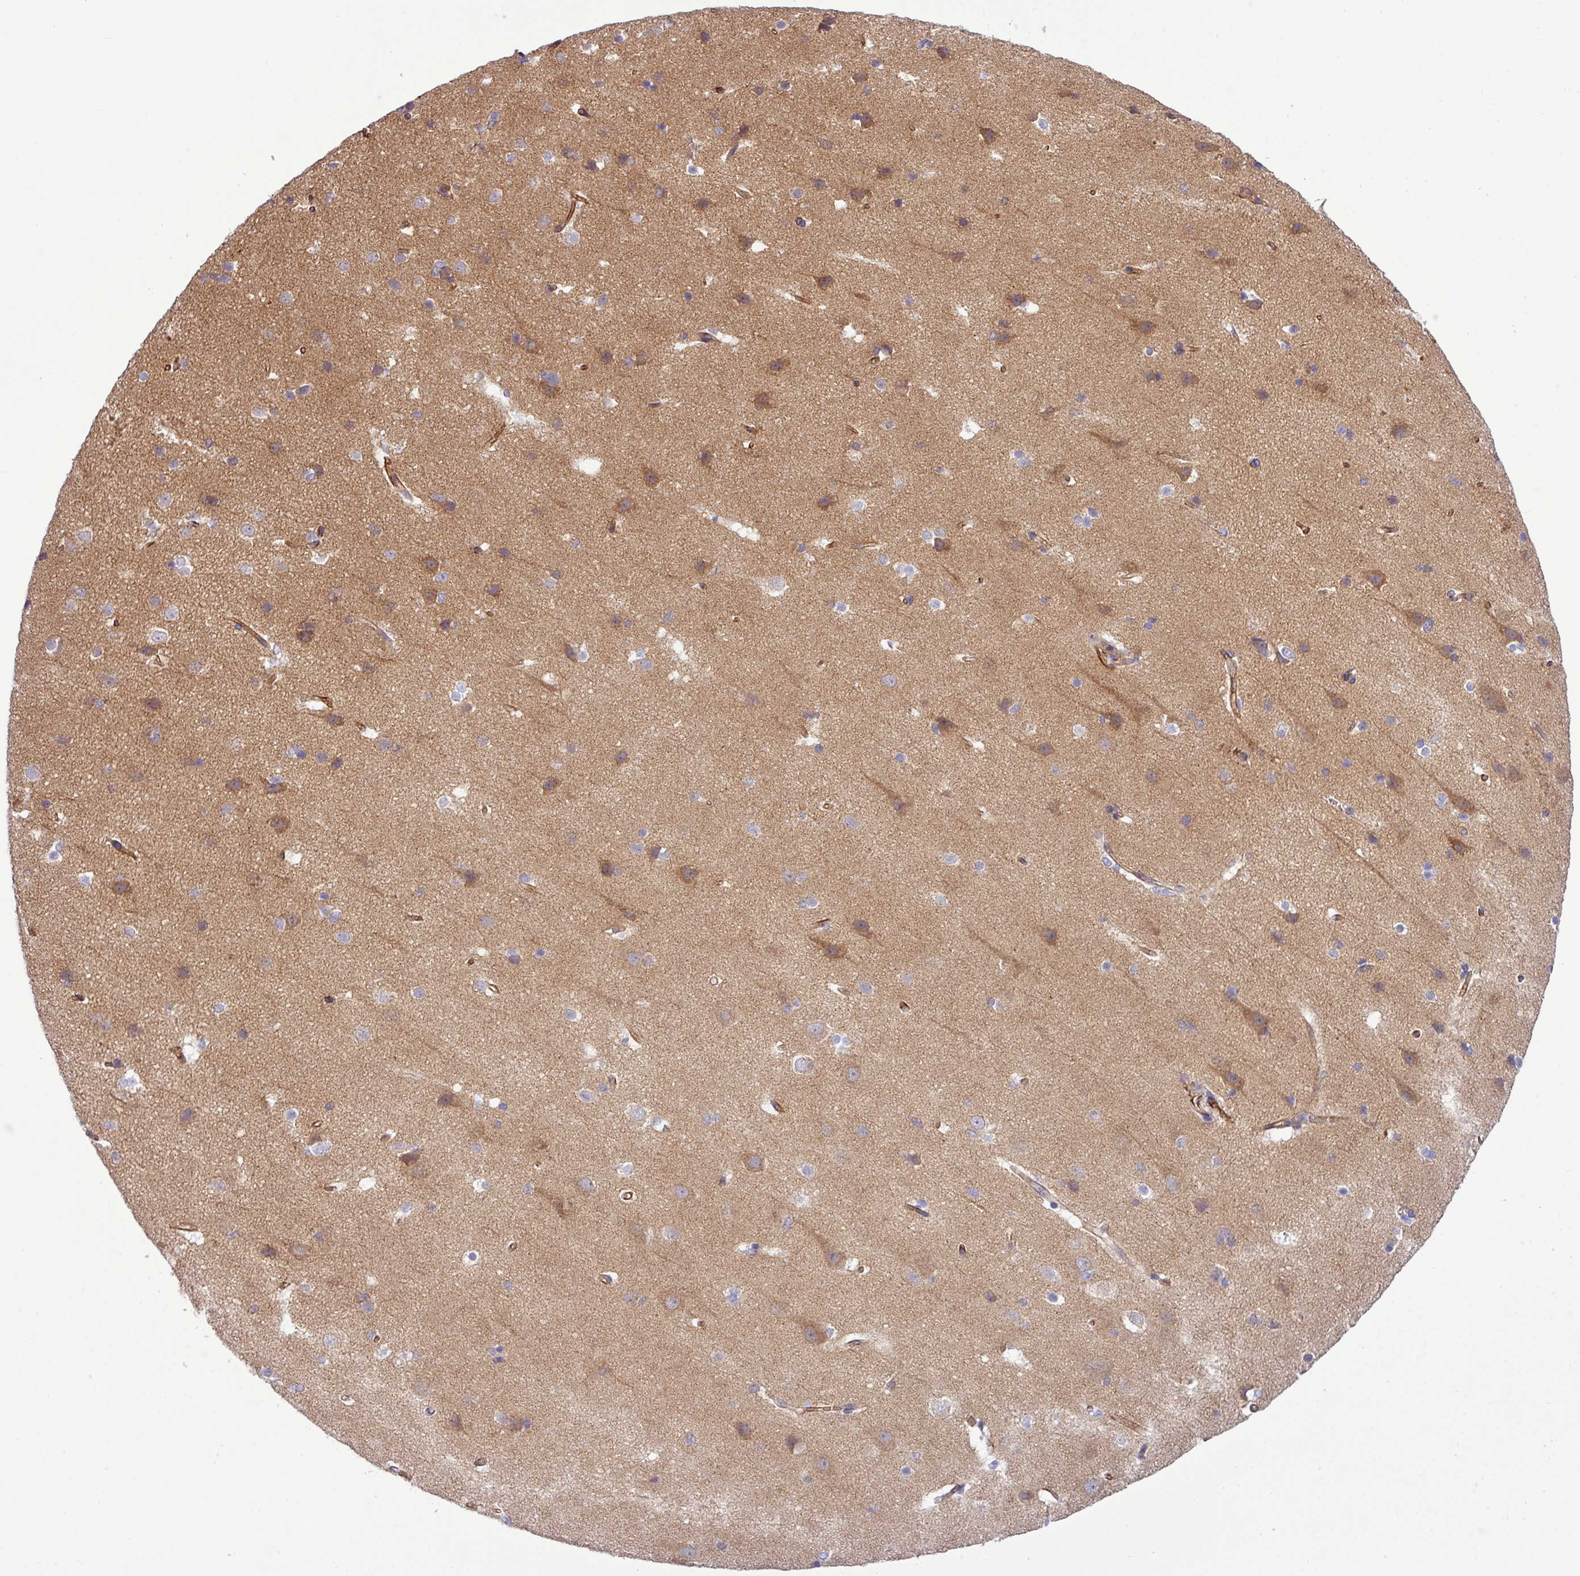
{"staining": {"intensity": "moderate", "quantity": ">75%", "location": "cytoplasmic/membranous"}, "tissue": "cerebral cortex", "cell_type": "Endothelial cells", "image_type": "normal", "snomed": [{"axis": "morphology", "description": "Normal tissue, NOS"}, {"axis": "topography", "description": "Cerebral cortex"}], "caption": "An image showing moderate cytoplasmic/membranous positivity in approximately >75% of endothelial cells in unremarkable cerebral cortex, as visualized by brown immunohistochemical staining.", "gene": "PARD6A", "patient": {"sex": "male", "age": 37}}